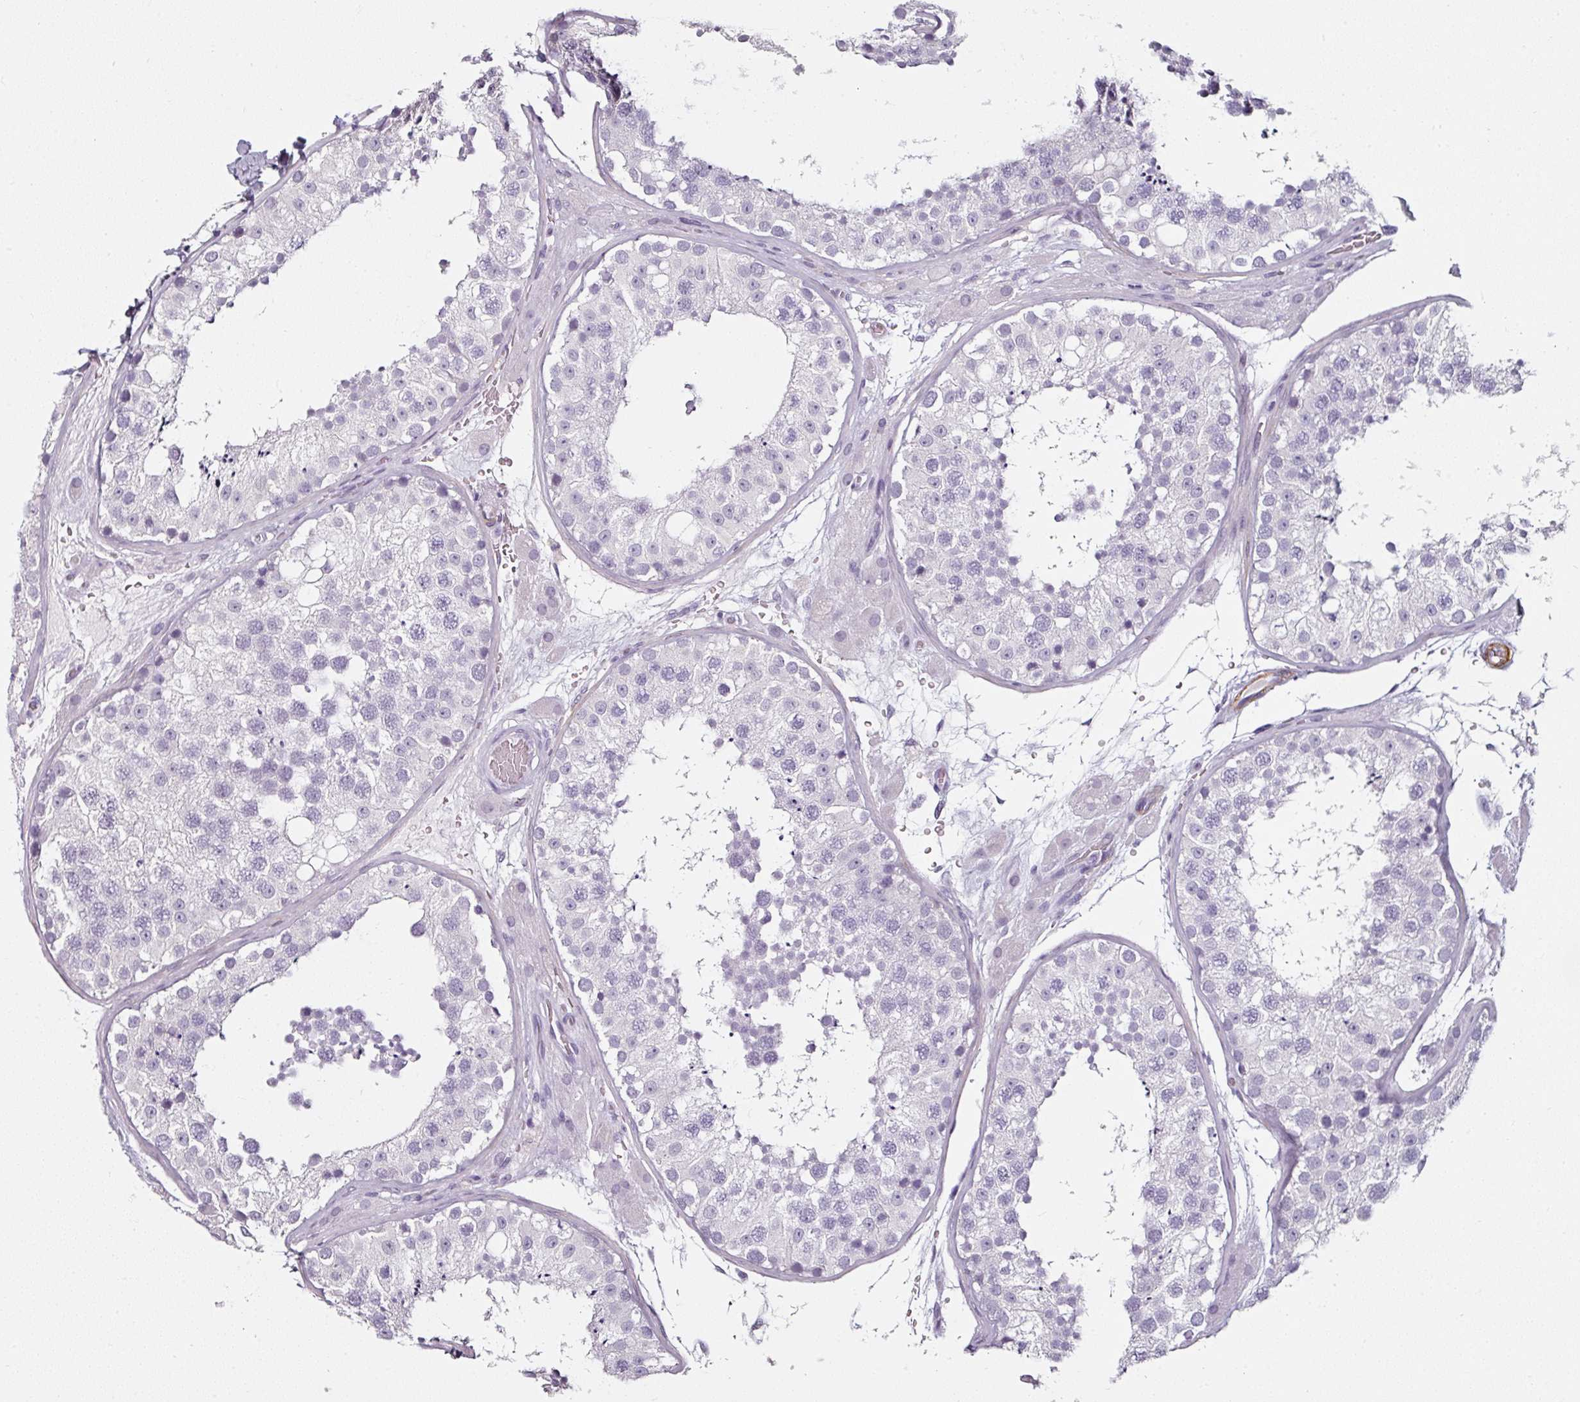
{"staining": {"intensity": "negative", "quantity": "none", "location": "none"}, "tissue": "testis", "cell_type": "Cells in seminiferous ducts", "image_type": "normal", "snomed": [{"axis": "morphology", "description": "Normal tissue, NOS"}, {"axis": "topography", "description": "Testis"}], "caption": "Immunohistochemistry (IHC) of benign human testis displays no positivity in cells in seminiferous ducts.", "gene": "CAP2", "patient": {"sex": "male", "age": 26}}